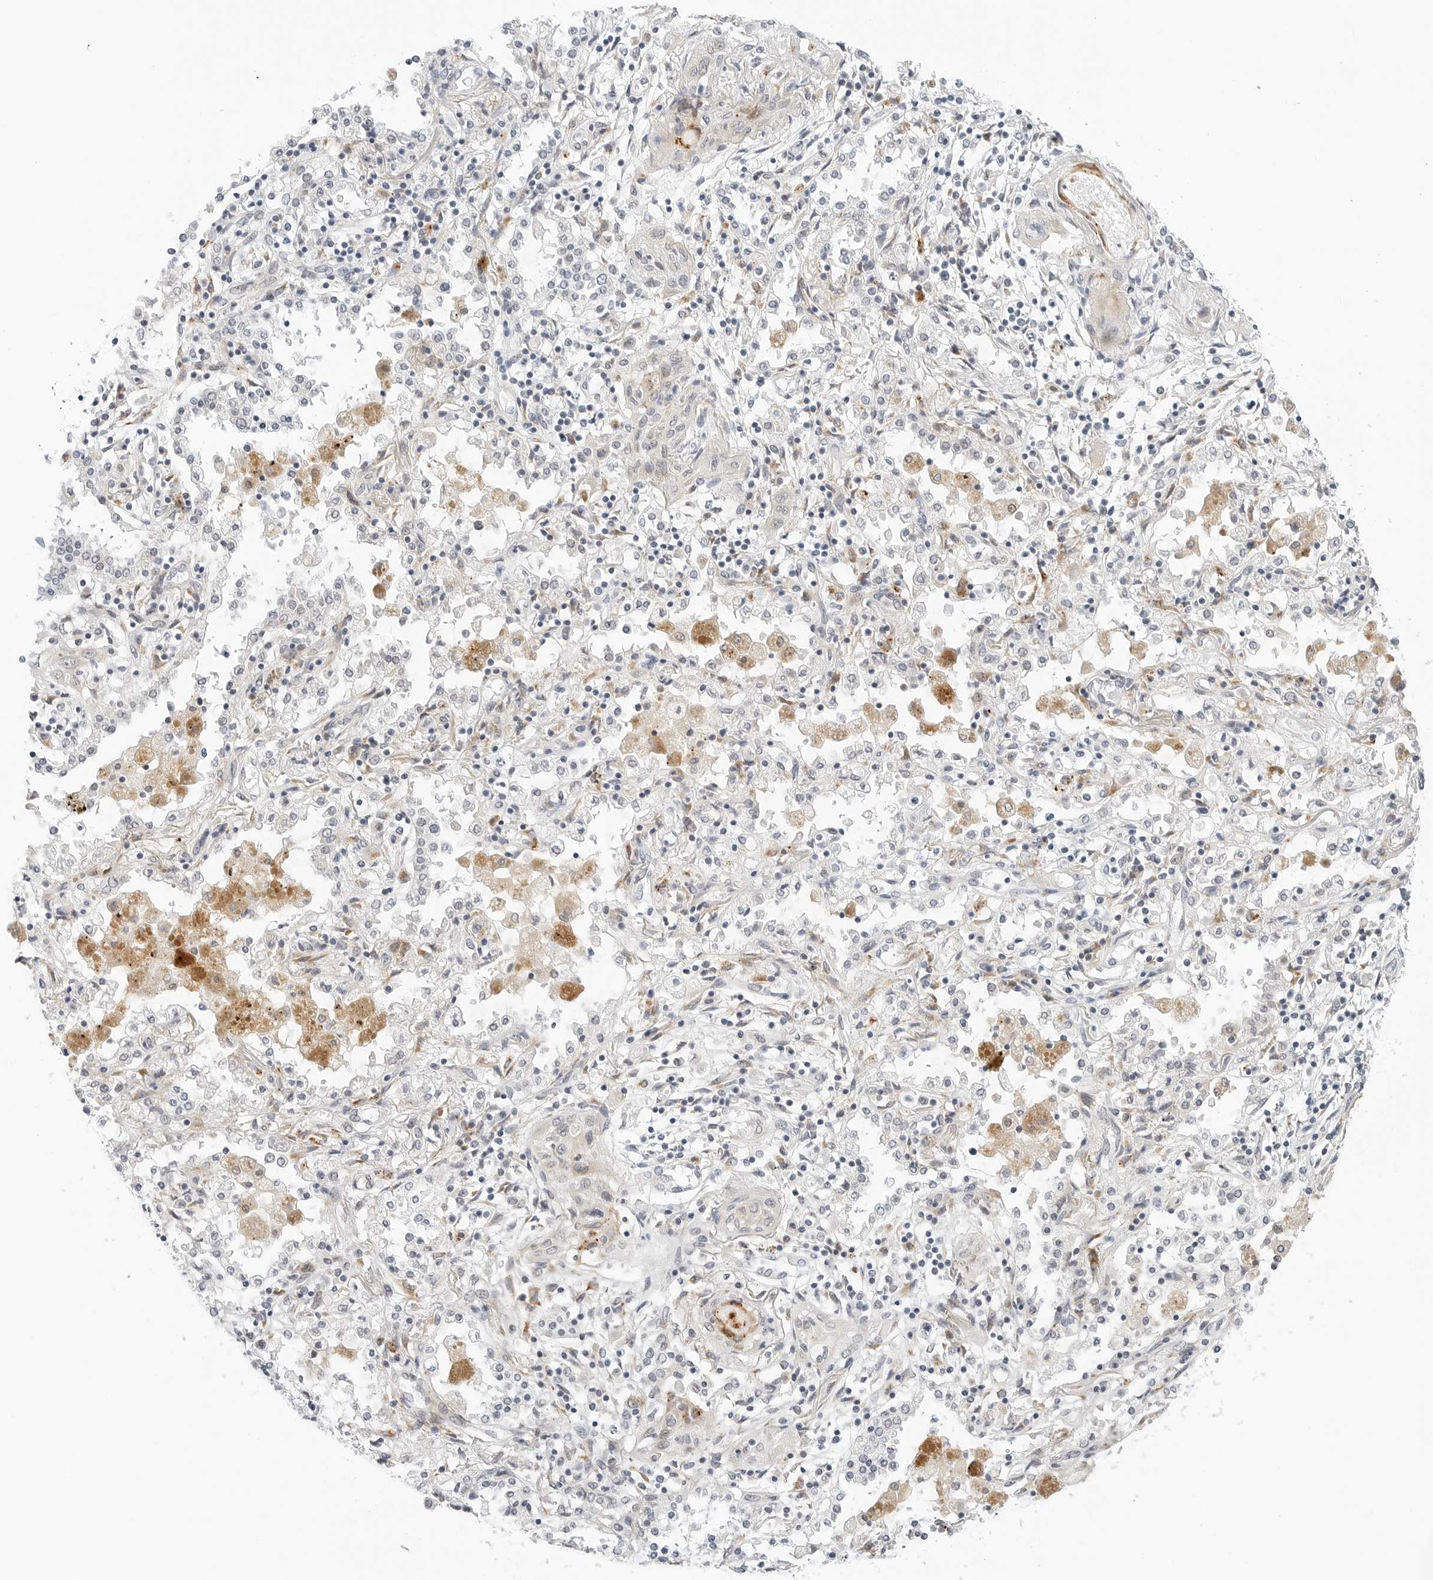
{"staining": {"intensity": "weak", "quantity": "<25%", "location": "cytoplasmic/membranous"}, "tissue": "lung cancer", "cell_type": "Tumor cells", "image_type": "cancer", "snomed": [{"axis": "morphology", "description": "Squamous cell carcinoma, NOS"}, {"axis": "topography", "description": "Lung"}], "caption": "There is no significant positivity in tumor cells of squamous cell carcinoma (lung).", "gene": "TSEN2", "patient": {"sex": "female", "age": 47}}